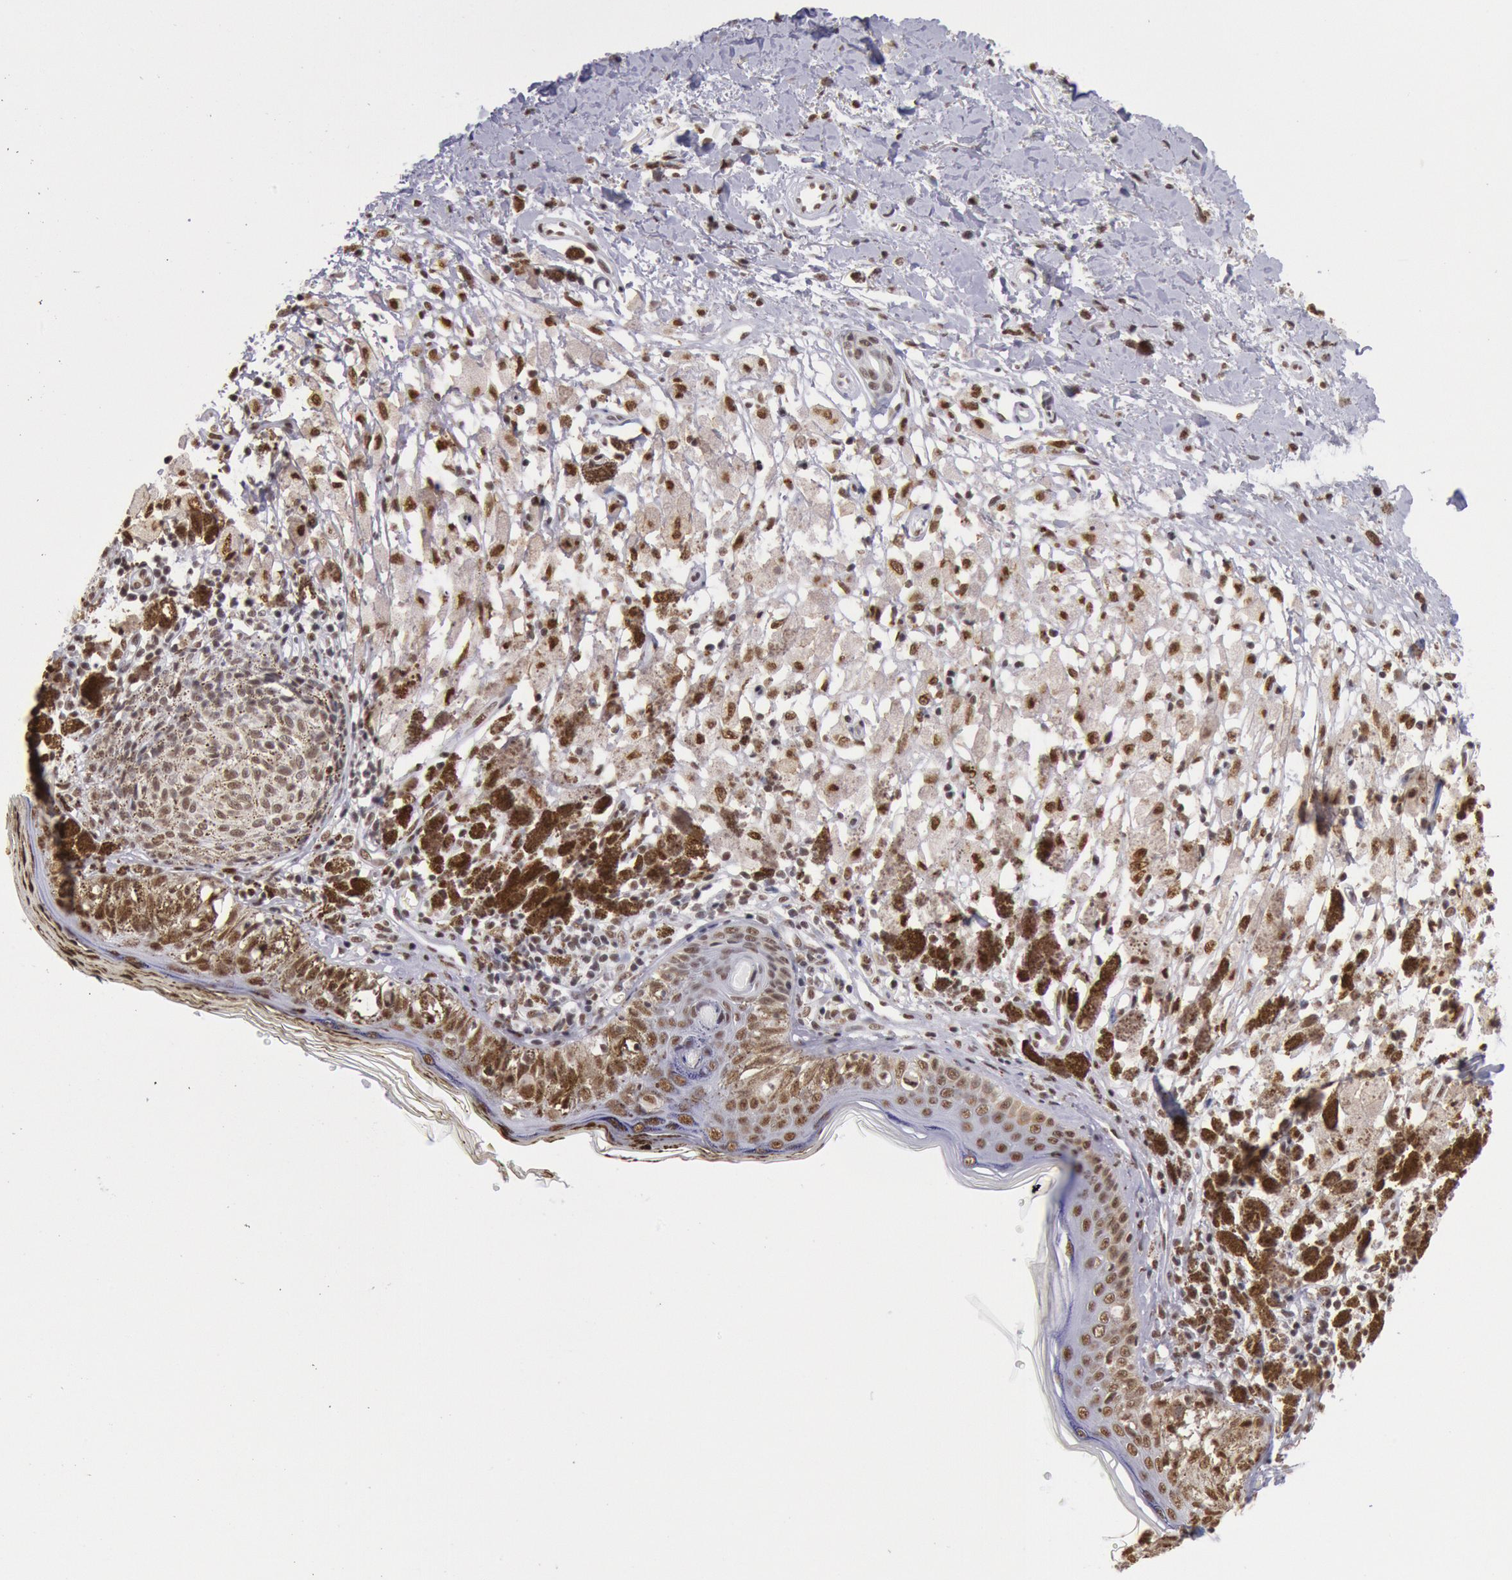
{"staining": {"intensity": "moderate", "quantity": ">75%", "location": "nuclear"}, "tissue": "melanoma", "cell_type": "Tumor cells", "image_type": "cancer", "snomed": [{"axis": "morphology", "description": "Malignant melanoma, NOS"}, {"axis": "topography", "description": "Skin"}], "caption": "Moderate nuclear positivity is identified in about >75% of tumor cells in melanoma.", "gene": "SNRPD3", "patient": {"sex": "male", "age": 88}}